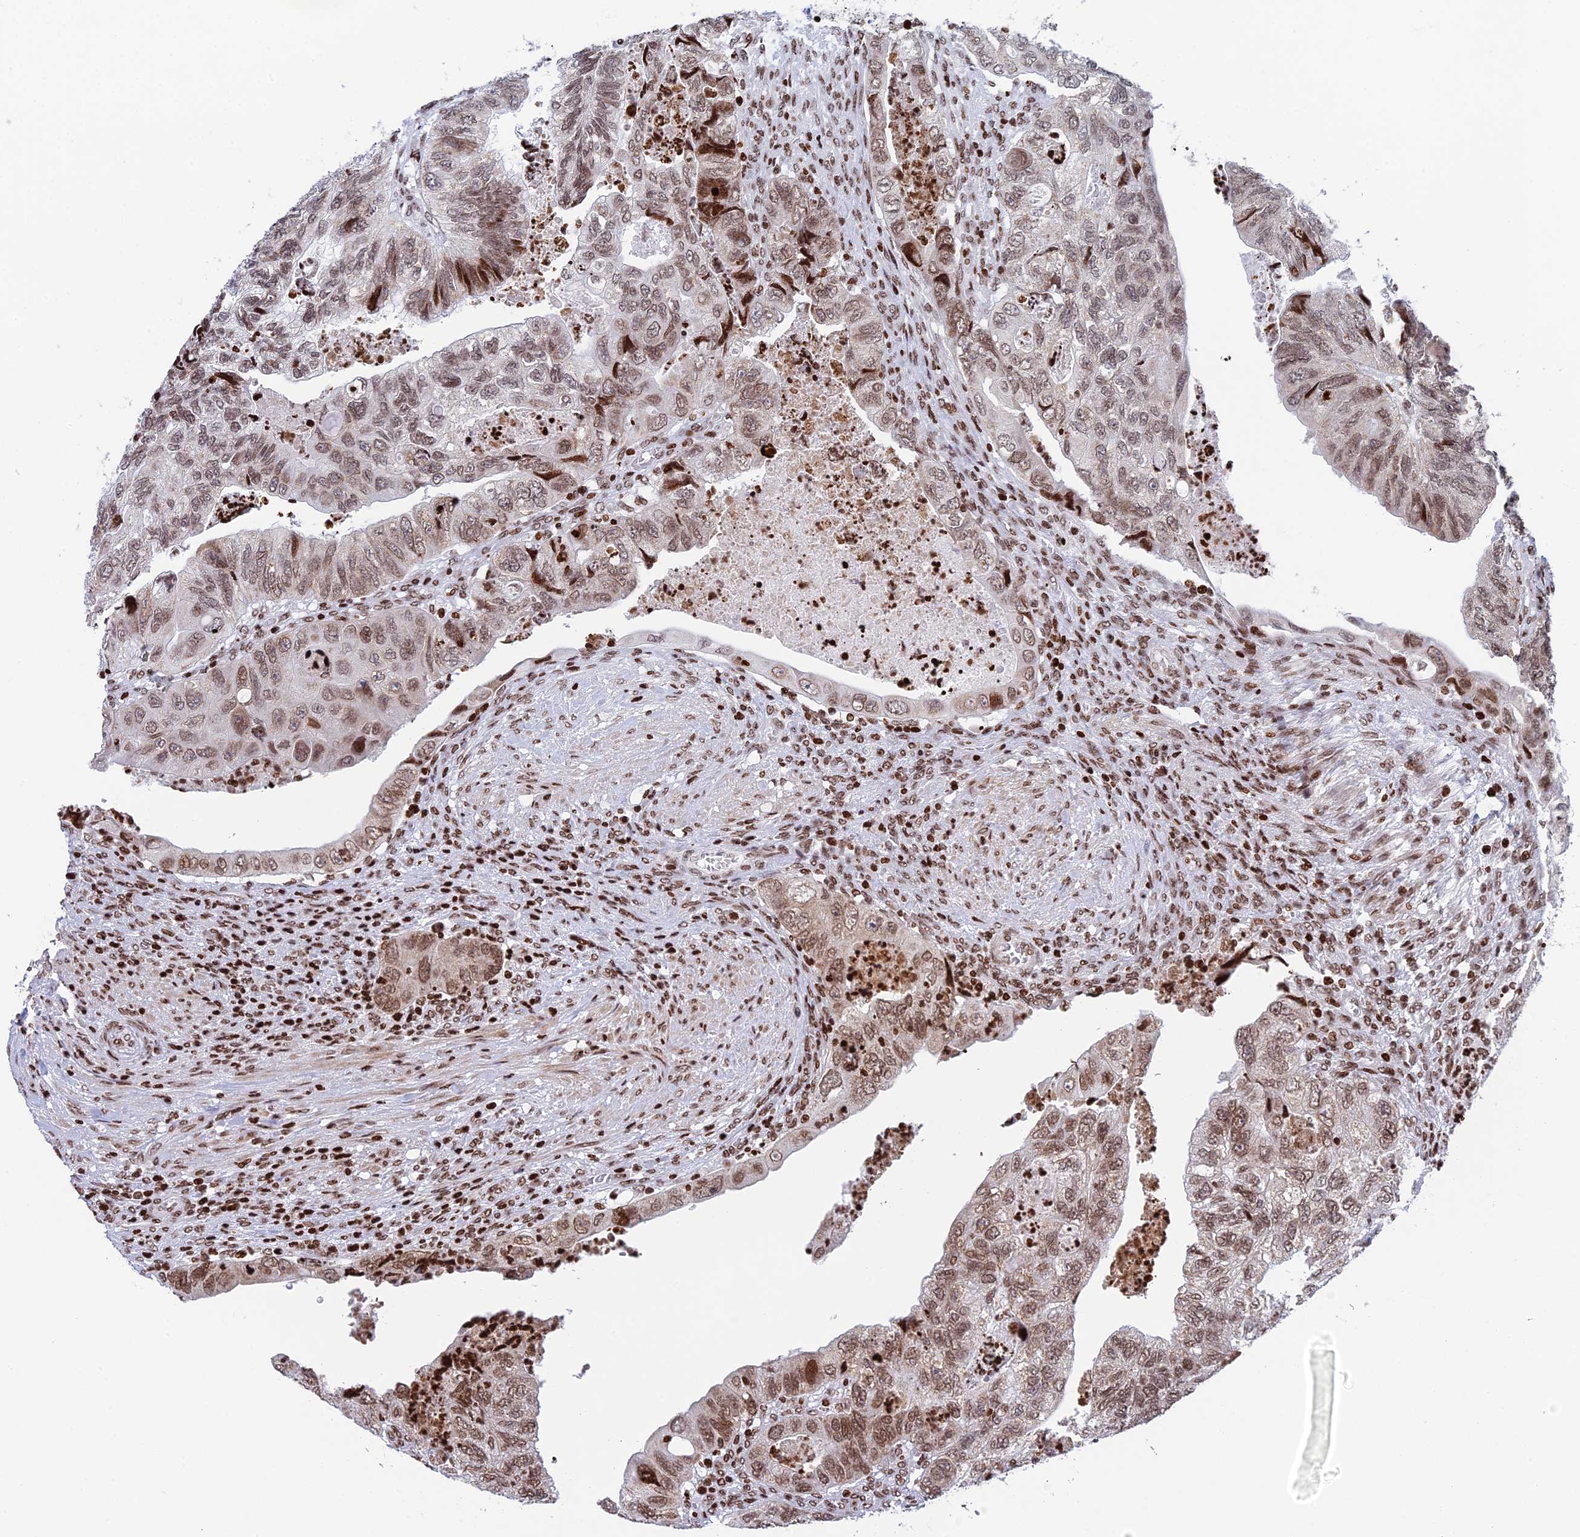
{"staining": {"intensity": "moderate", "quantity": ">75%", "location": "nuclear"}, "tissue": "colorectal cancer", "cell_type": "Tumor cells", "image_type": "cancer", "snomed": [{"axis": "morphology", "description": "Adenocarcinoma, NOS"}, {"axis": "topography", "description": "Rectum"}], "caption": "Tumor cells reveal medium levels of moderate nuclear expression in about >75% of cells in colorectal adenocarcinoma. (DAB (3,3'-diaminobenzidine) = brown stain, brightfield microscopy at high magnification).", "gene": "RPAP1", "patient": {"sex": "male", "age": 63}}